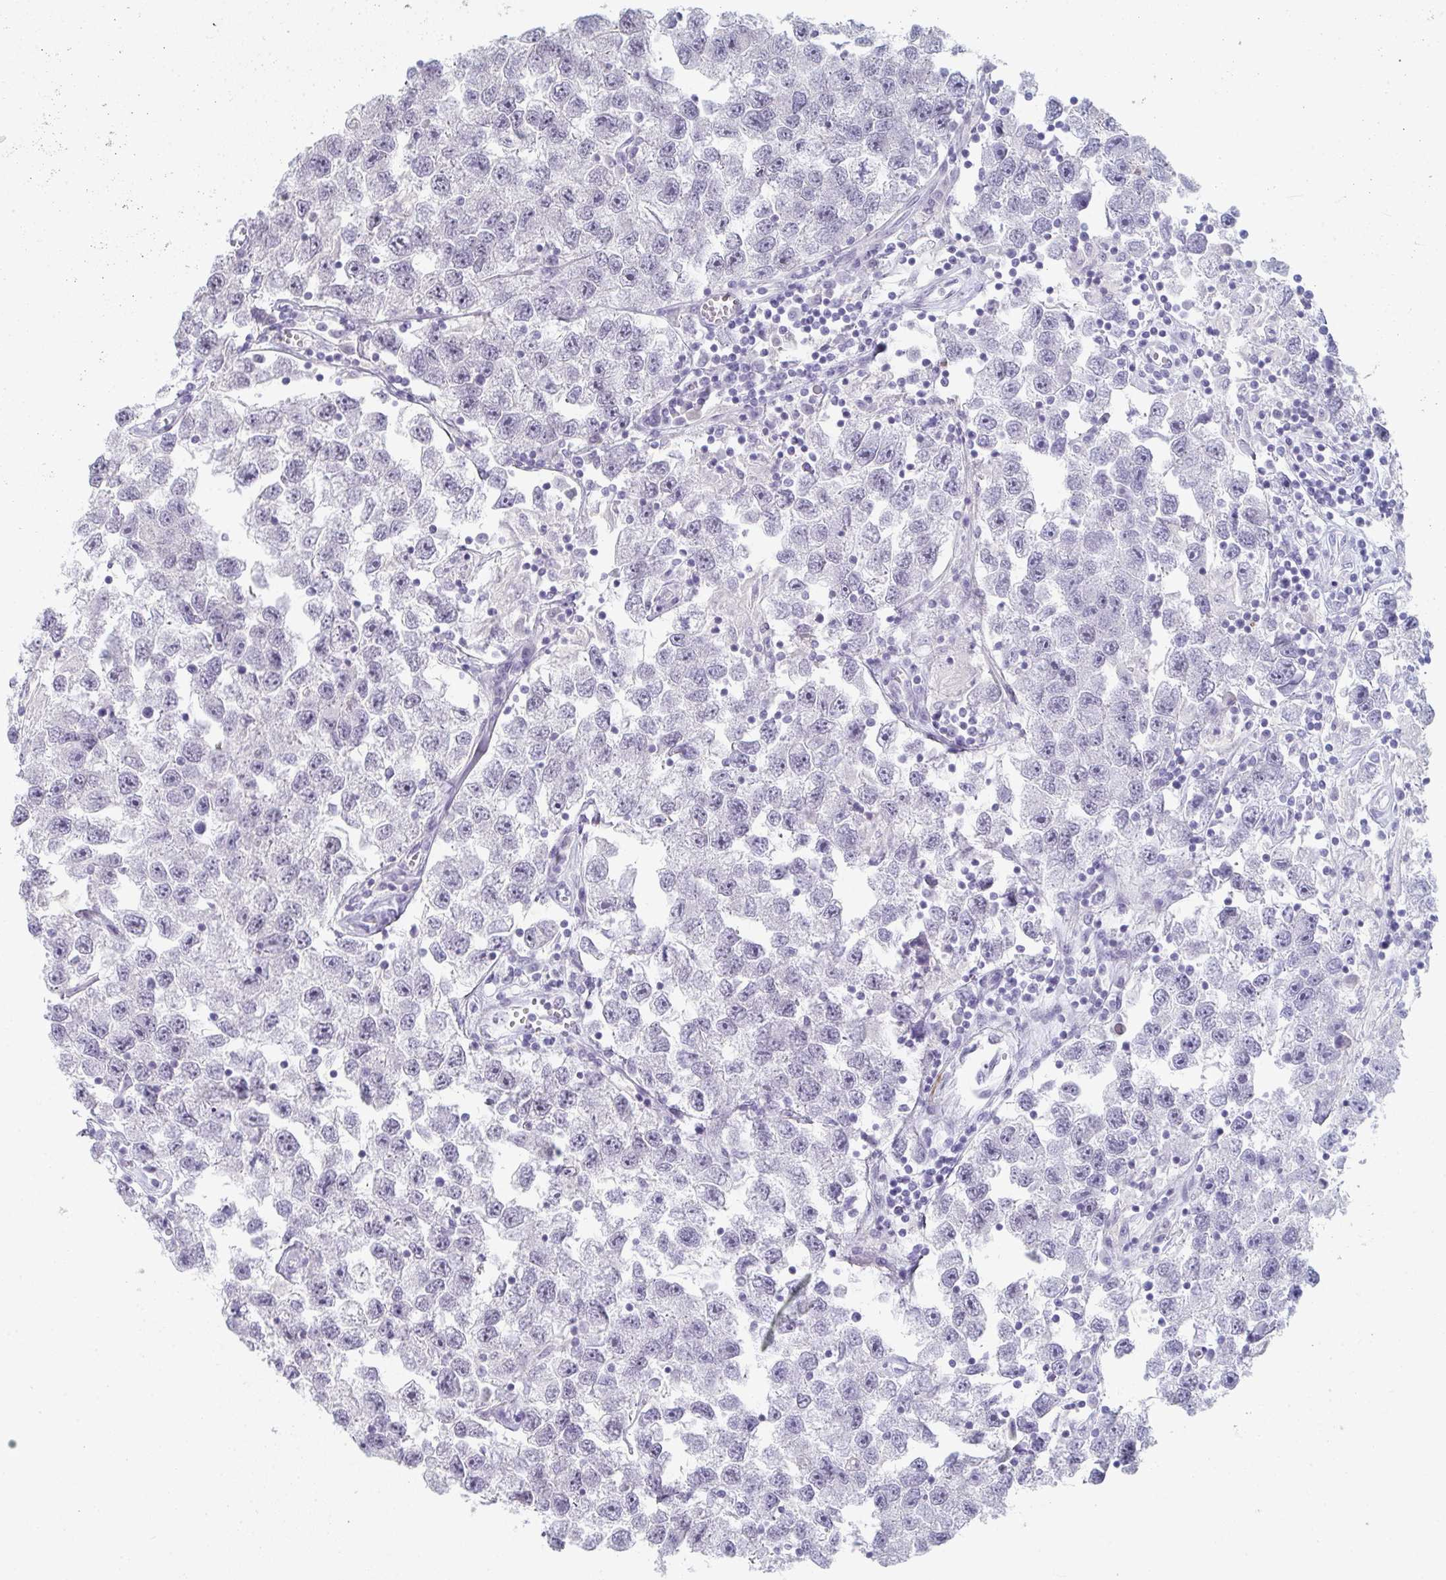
{"staining": {"intensity": "negative", "quantity": "none", "location": "none"}, "tissue": "testis cancer", "cell_type": "Tumor cells", "image_type": "cancer", "snomed": [{"axis": "morphology", "description": "Seminoma, NOS"}, {"axis": "topography", "description": "Testis"}], "caption": "Photomicrograph shows no protein positivity in tumor cells of seminoma (testis) tissue.", "gene": "A1CF", "patient": {"sex": "male", "age": 26}}